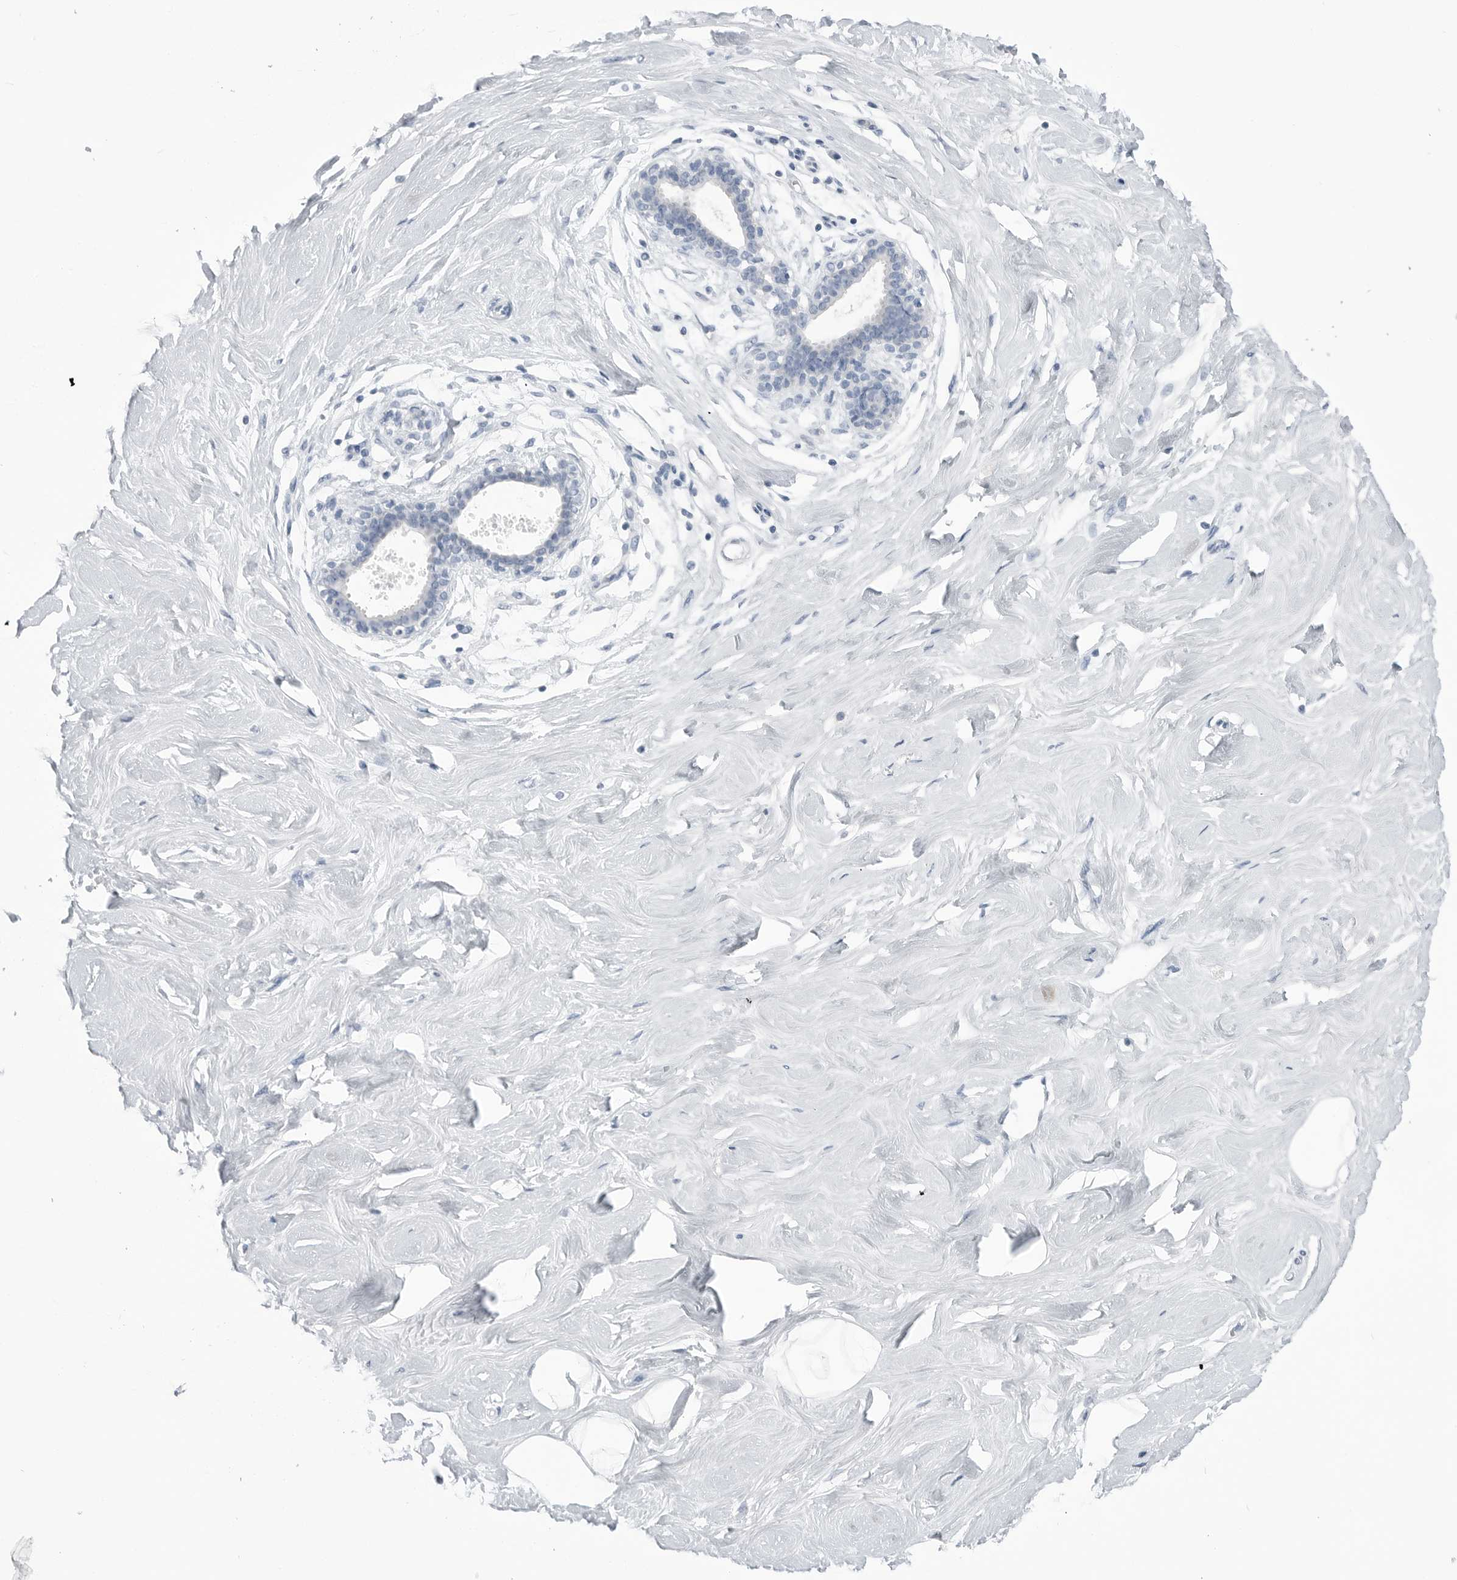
{"staining": {"intensity": "negative", "quantity": "none", "location": "none"}, "tissue": "breast", "cell_type": "Adipocytes", "image_type": "normal", "snomed": [{"axis": "morphology", "description": "Normal tissue, NOS"}, {"axis": "topography", "description": "Breast"}], "caption": "This is an immunohistochemistry image of unremarkable breast. There is no positivity in adipocytes.", "gene": "ABHD12", "patient": {"sex": "female", "age": 23}}